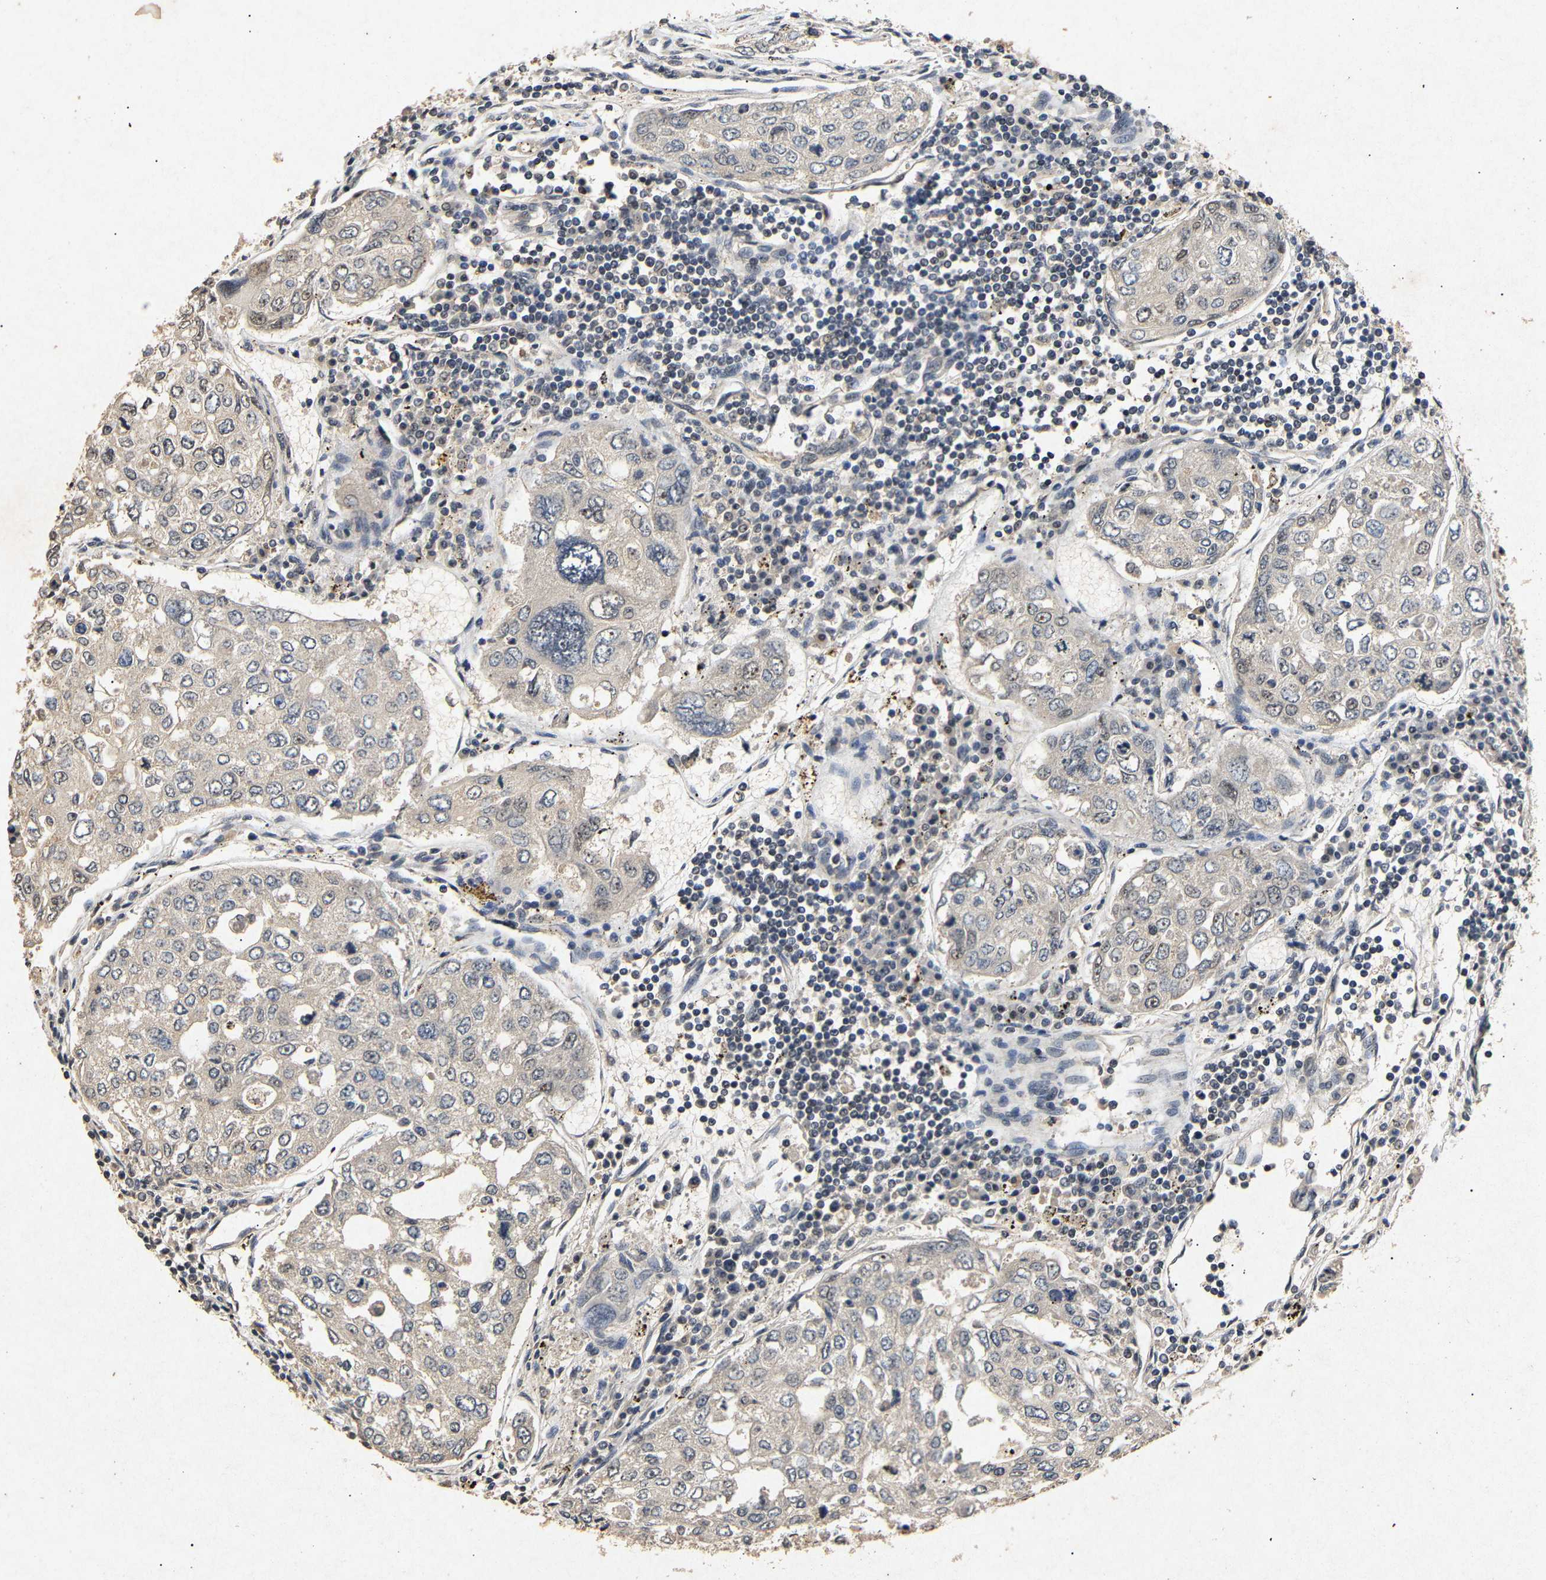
{"staining": {"intensity": "moderate", "quantity": "25%-75%", "location": "nuclear"}, "tissue": "urothelial cancer", "cell_type": "Tumor cells", "image_type": "cancer", "snomed": [{"axis": "morphology", "description": "Urothelial carcinoma, High grade"}, {"axis": "topography", "description": "Lymph node"}, {"axis": "topography", "description": "Urinary bladder"}], "caption": "Immunohistochemistry of urothelial carcinoma (high-grade) exhibits medium levels of moderate nuclear expression in about 25%-75% of tumor cells.", "gene": "PARN", "patient": {"sex": "male", "age": 51}}